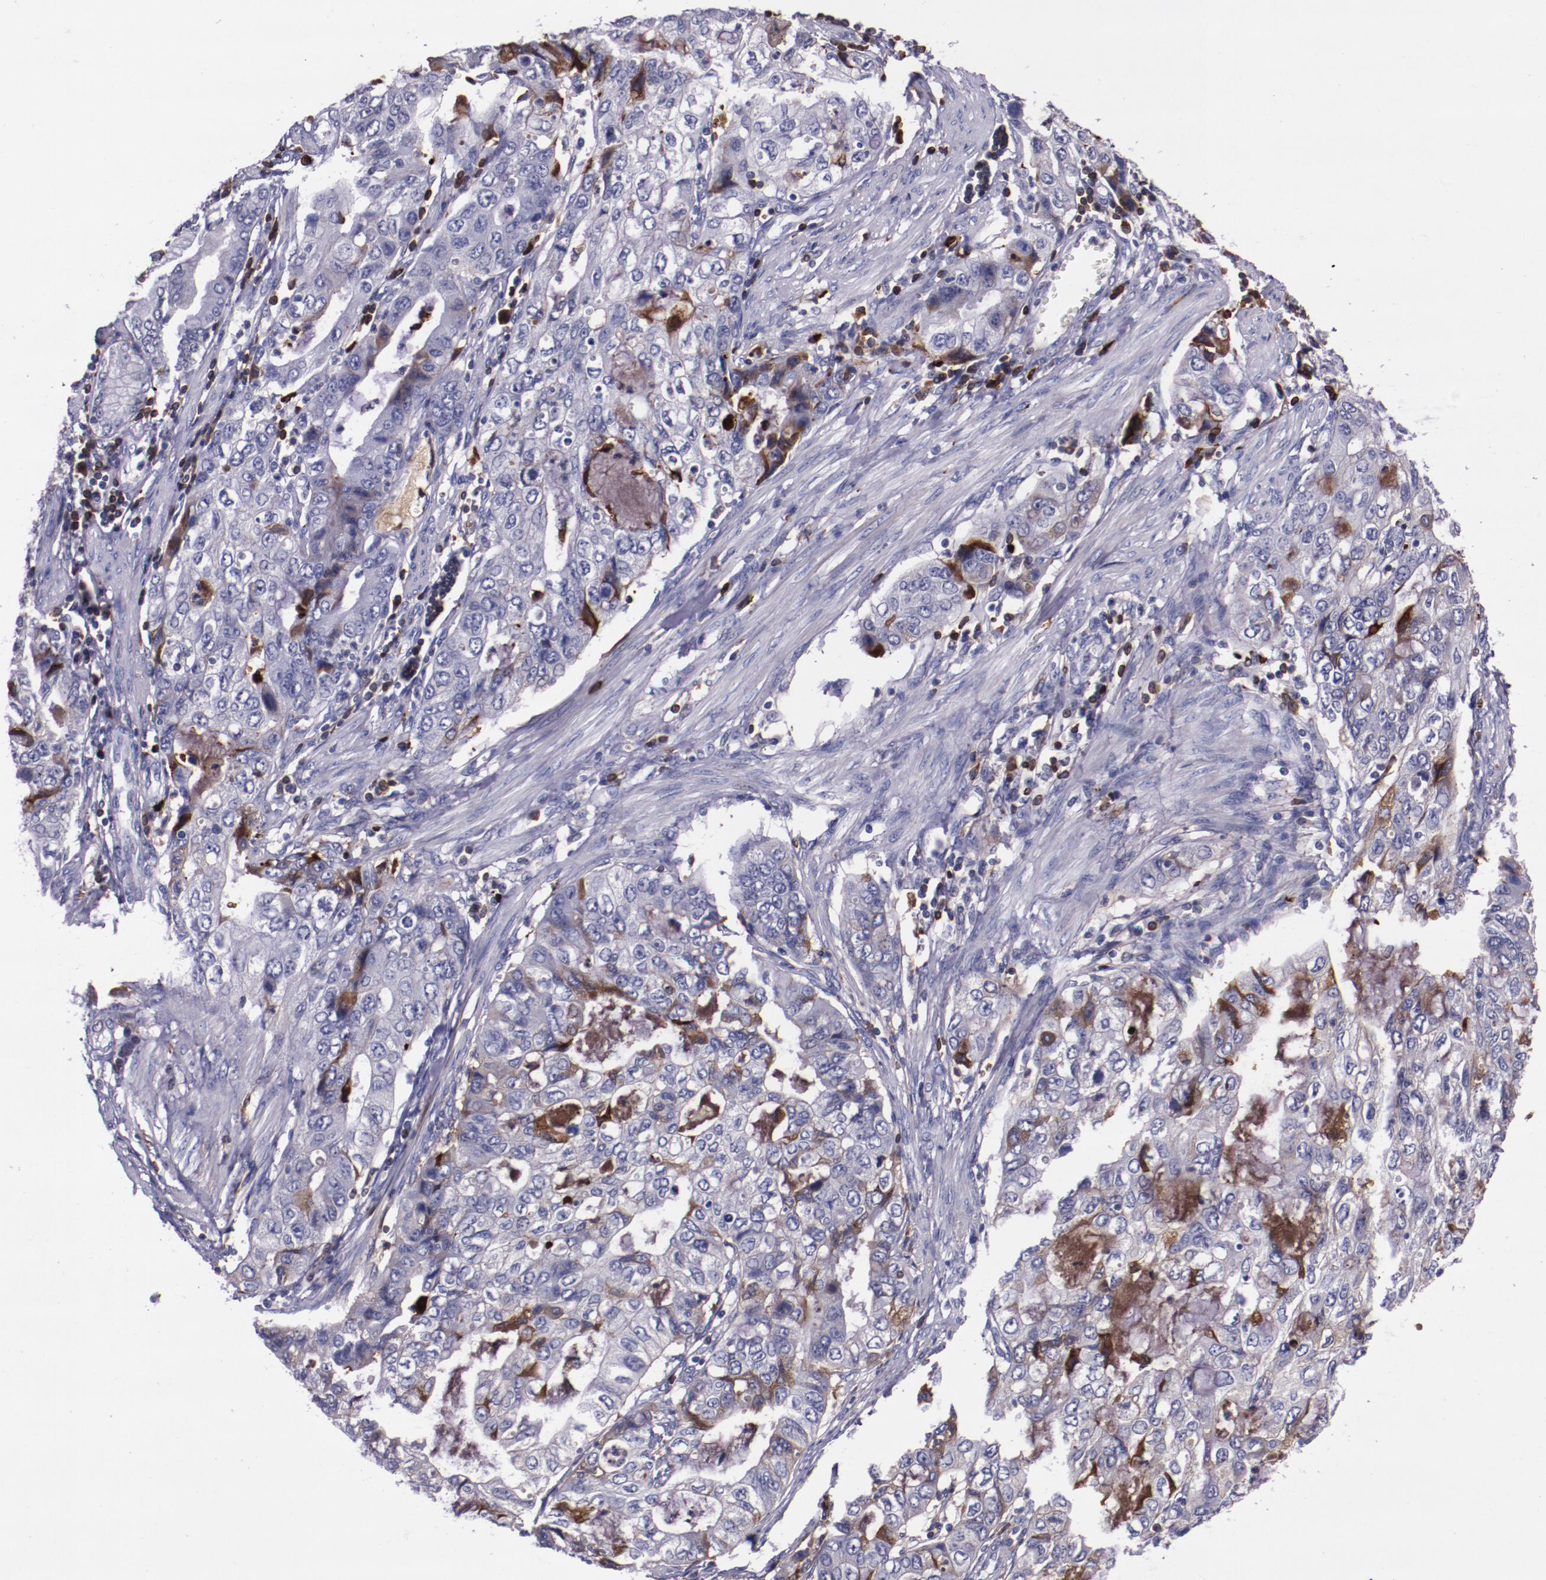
{"staining": {"intensity": "moderate", "quantity": "<25%", "location": "cytoplasmic/membranous"}, "tissue": "stomach cancer", "cell_type": "Tumor cells", "image_type": "cancer", "snomed": [{"axis": "morphology", "description": "Adenocarcinoma, NOS"}, {"axis": "topography", "description": "Stomach, upper"}], "caption": "An image showing moderate cytoplasmic/membranous positivity in about <25% of tumor cells in stomach cancer (adenocarcinoma), as visualized by brown immunohistochemical staining.", "gene": "APOH", "patient": {"sex": "female", "age": 52}}